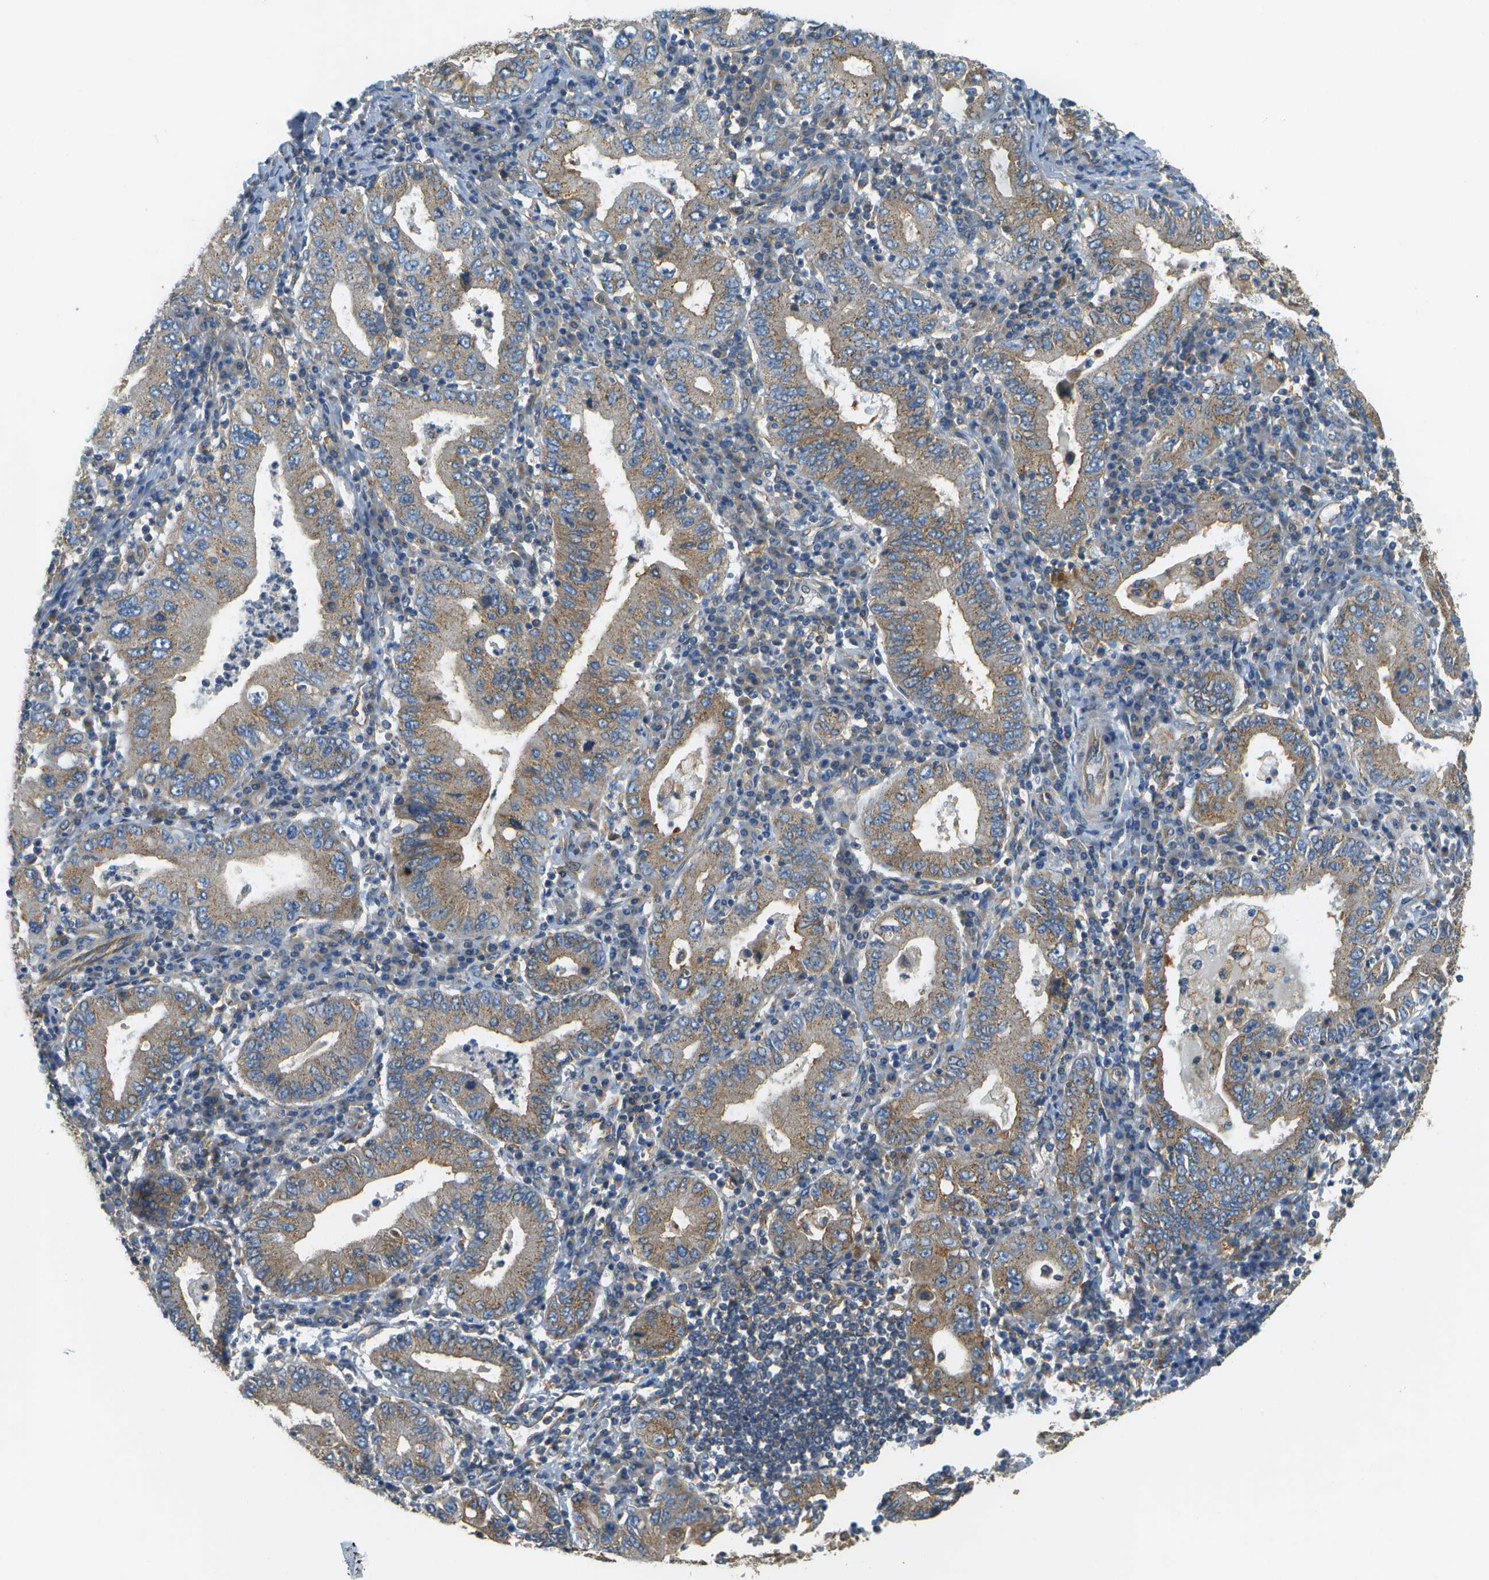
{"staining": {"intensity": "moderate", "quantity": ">75%", "location": "cytoplasmic/membranous"}, "tissue": "stomach cancer", "cell_type": "Tumor cells", "image_type": "cancer", "snomed": [{"axis": "morphology", "description": "Normal tissue, NOS"}, {"axis": "morphology", "description": "Adenocarcinoma, NOS"}, {"axis": "topography", "description": "Esophagus"}, {"axis": "topography", "description": "Stomach, upper"}, {"axis": "topography", "description": "Peripheral nerve tissue"}], "caption": "Stomach adenocarcinoma stained with a brown dye reveals moderate cytoplasmic/membranous positive positivity in approximately >75% of tumor cells.", "gene": "CLTC", "patient": {"sex": "male", "age": 62}}